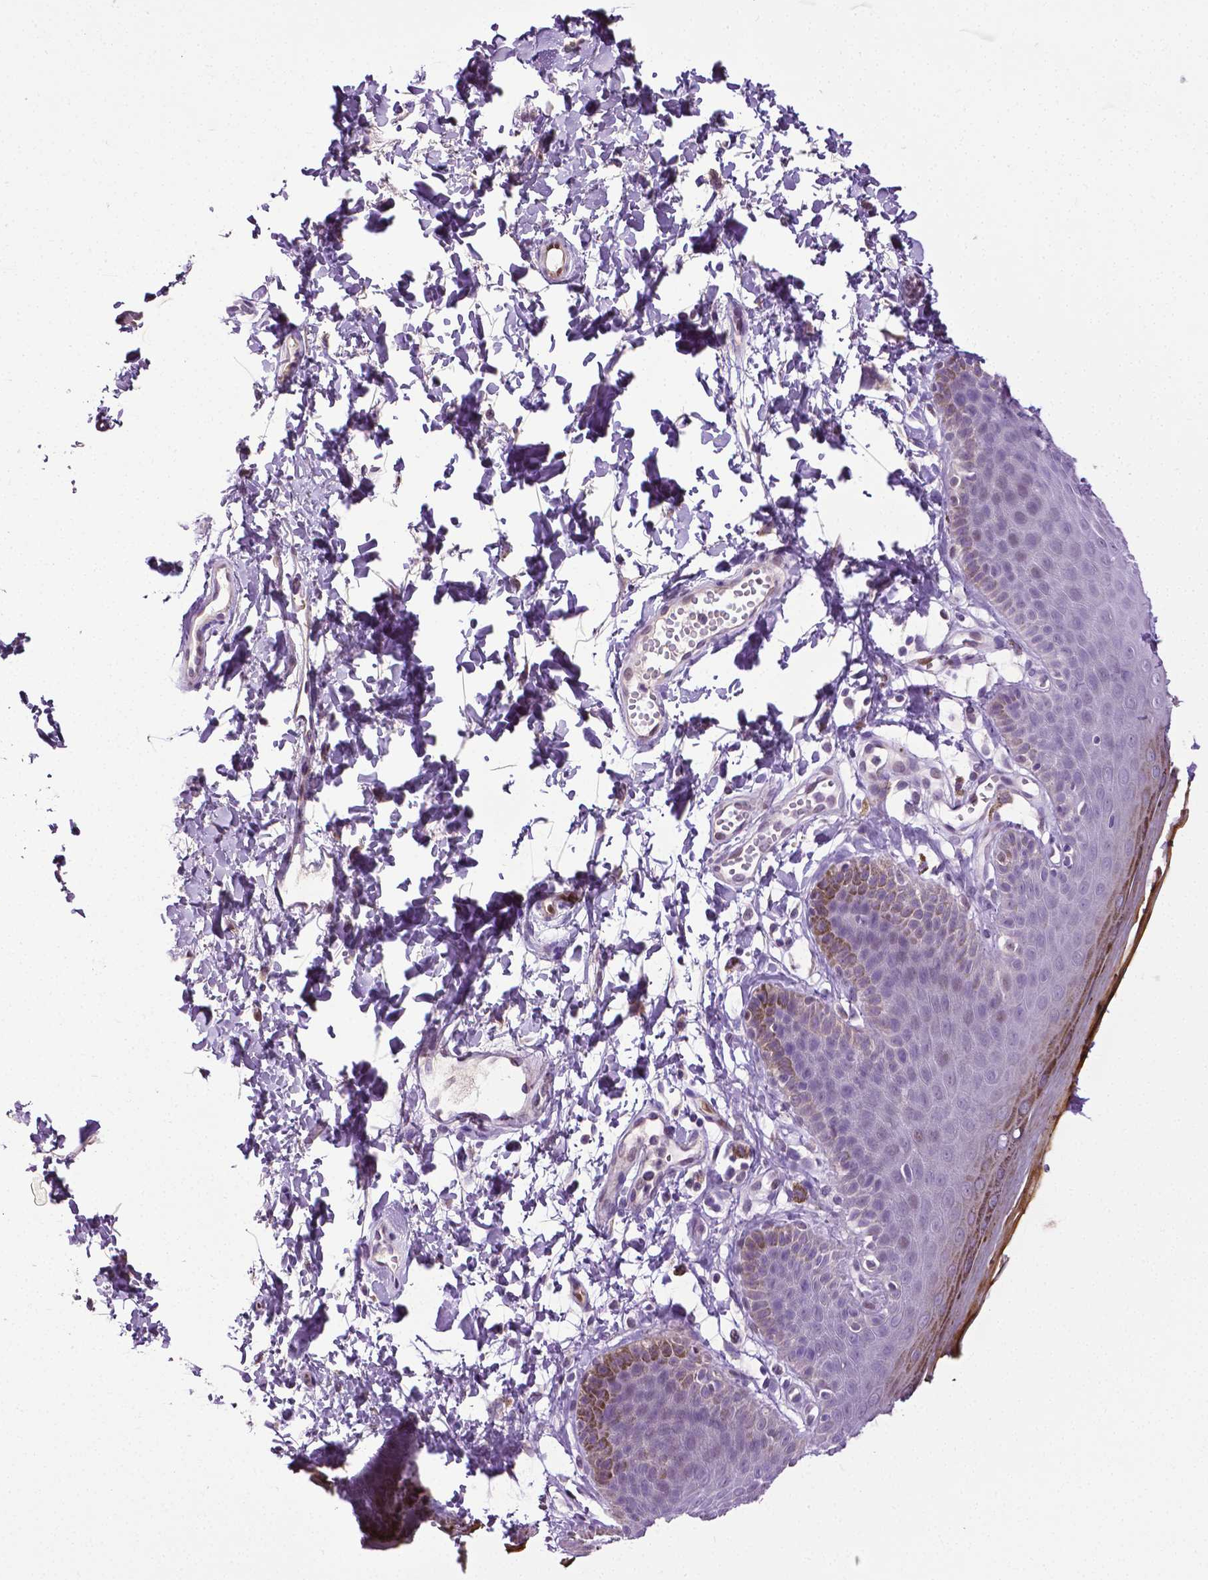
{"staining": {"intensity": "strong", "quantity": "<25%", "location": "cytoplasmic/membranous"}, "tissue": "skin", "cell_type": "Epidermal cells", "image_type": "normal", "snomed": [{"axis": "morphology", "description": "Normal tissue, NOS"}, {"axis": "topography", "description": "Anal"}], "caption": "High-magnification brightfield microscopy of normal skin stained with DAB (3,3'-diaminobenzidine) (brown) and counterstained with hematoxylin (blue). epidermal cells exhibit strong cytoplasmic/membranous staining is appreciated in about<25% of cells.", "gene": "PTGER3", "patient": {"sex": "male", "age": 53}}